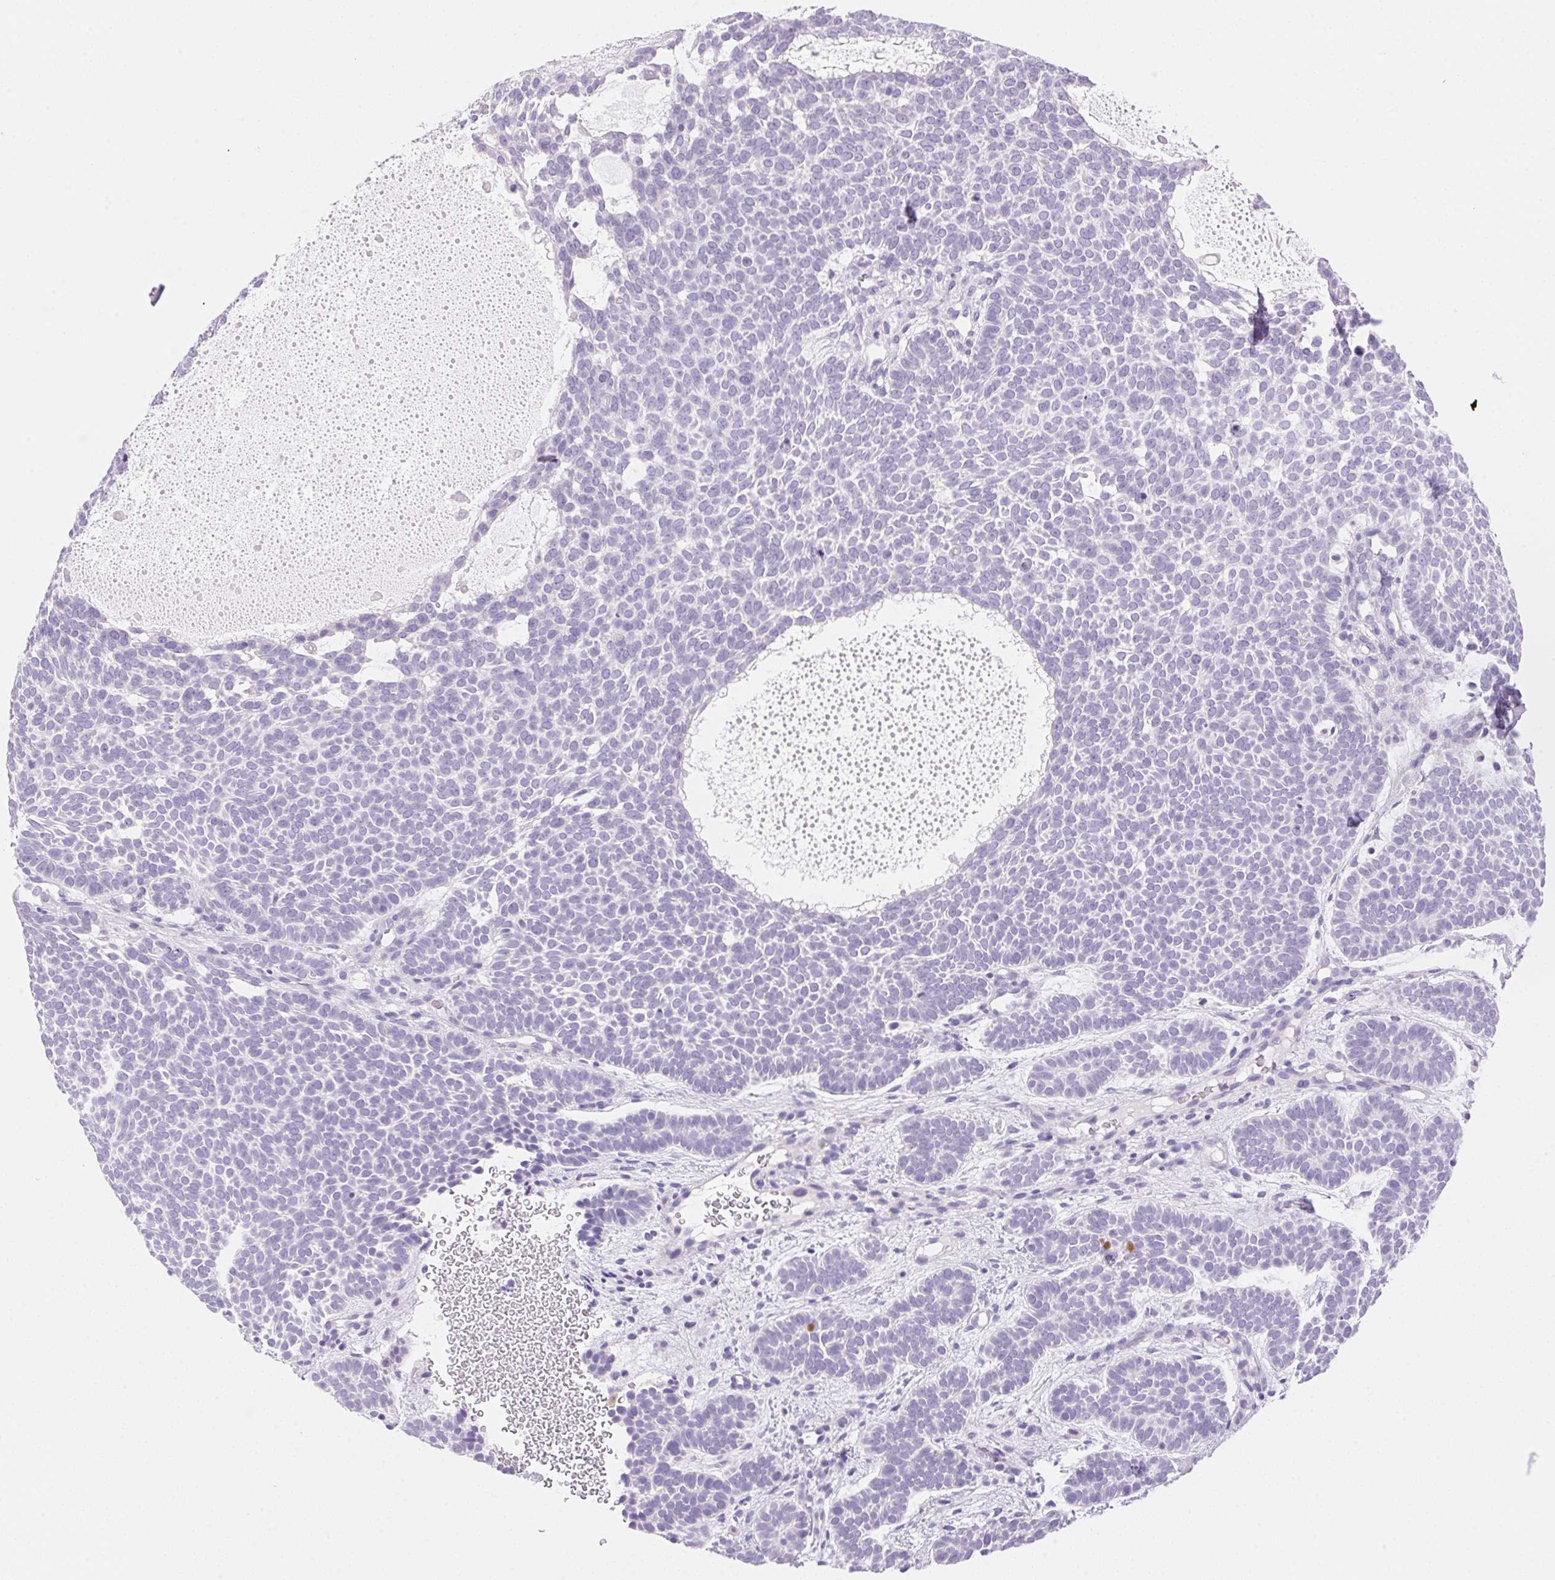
{"staining": {"intensity": "negative", "quantity": "none", "location": "none"}, "tissue": "skin cancer", "cell_type": "Tumor cells", "image_type": "cancer", "snomed": [{"axis": "morphology", "description": "Basal cell carcinoma"}, {"axis": "topography", "description": "Skin"}], "caption": "Tumor cells are negative for brown protein staining in skin cancer (basal cell carcinoma).", "gene": "DHCR24", "patient": {"sex": "female", "age": 82}}